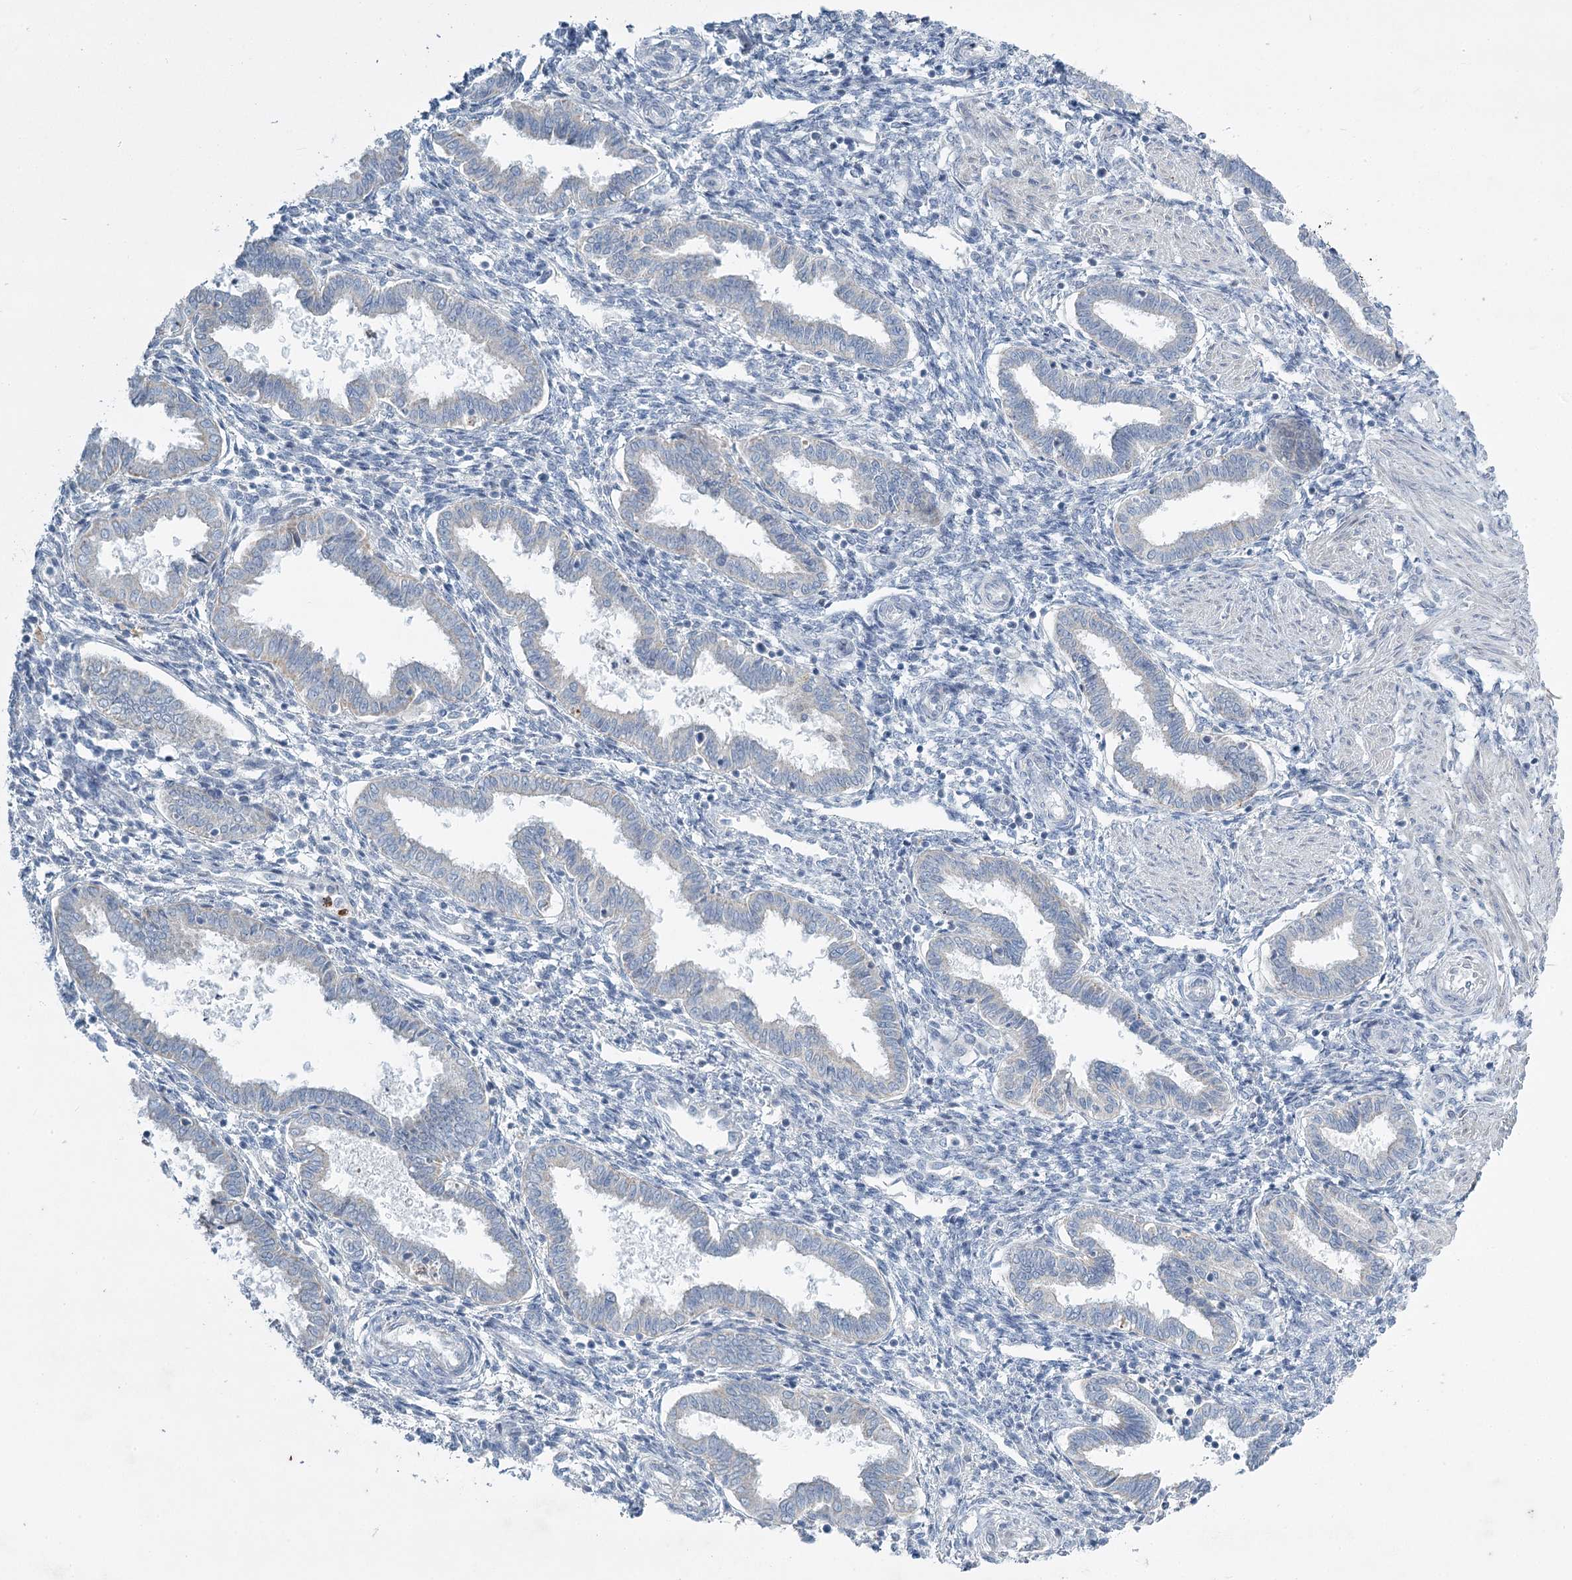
{"staining": {"intensity": "negative", "quantity": "none", "location": "none"}, "tissue": "endometrium", "cell_type": "Cells in endometrial stroma", "image_type": "normal", "snomed": [{"axis": "morphology", "description": "Normal tissue, NOS"}, {"axis": "topography", "description": "Endometrium"}], "caption": "IHC image of benign human endometrium stained for a protein (brown), which shows no positivity in cells in endometrial stroma.", "gene": "ABITRAM", "patient": {"sex": "female", "age": 33}}